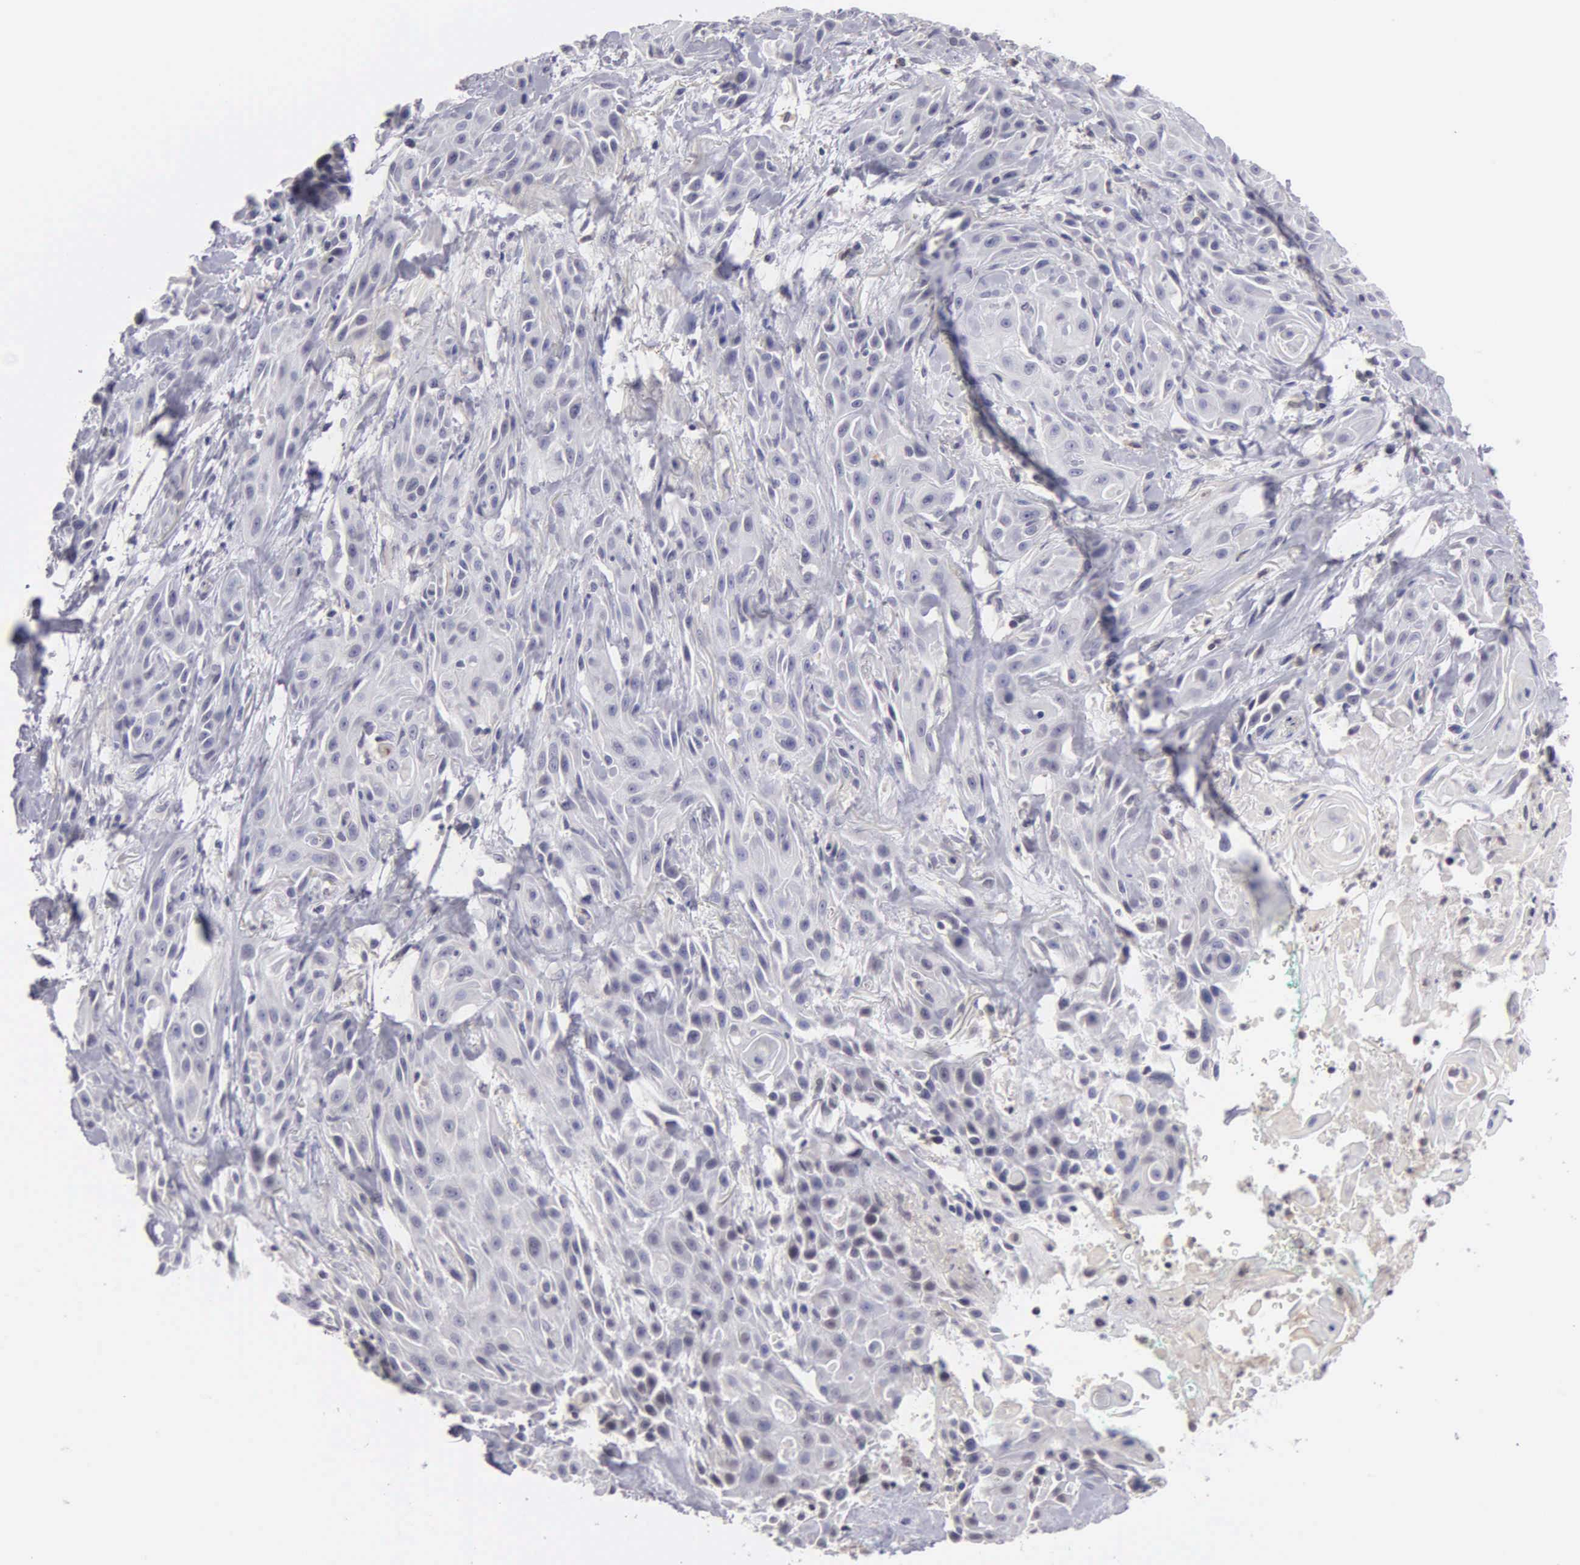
{"staining": {"intensity": "negative", "quantity": "none", "location": "none"}, "tissue": "skin cancer", "cell_type": "Tumor cells", "image_type": "cancer", "snomed": [{"axis": "morphology", "description": "Squamous cell carcinoma, NOS"}, {"axis": "topography", "description": "Skin"}, {"axis": "topography", "description": "Anal"}], "caption": "Squamous cell carcinoma (skin) stained for a protein using immunohistochemistry (IHC) demonstrates no expression tumor cells.", "gene": "BRD1", "patient": {"sex": "male", "age": 64}}